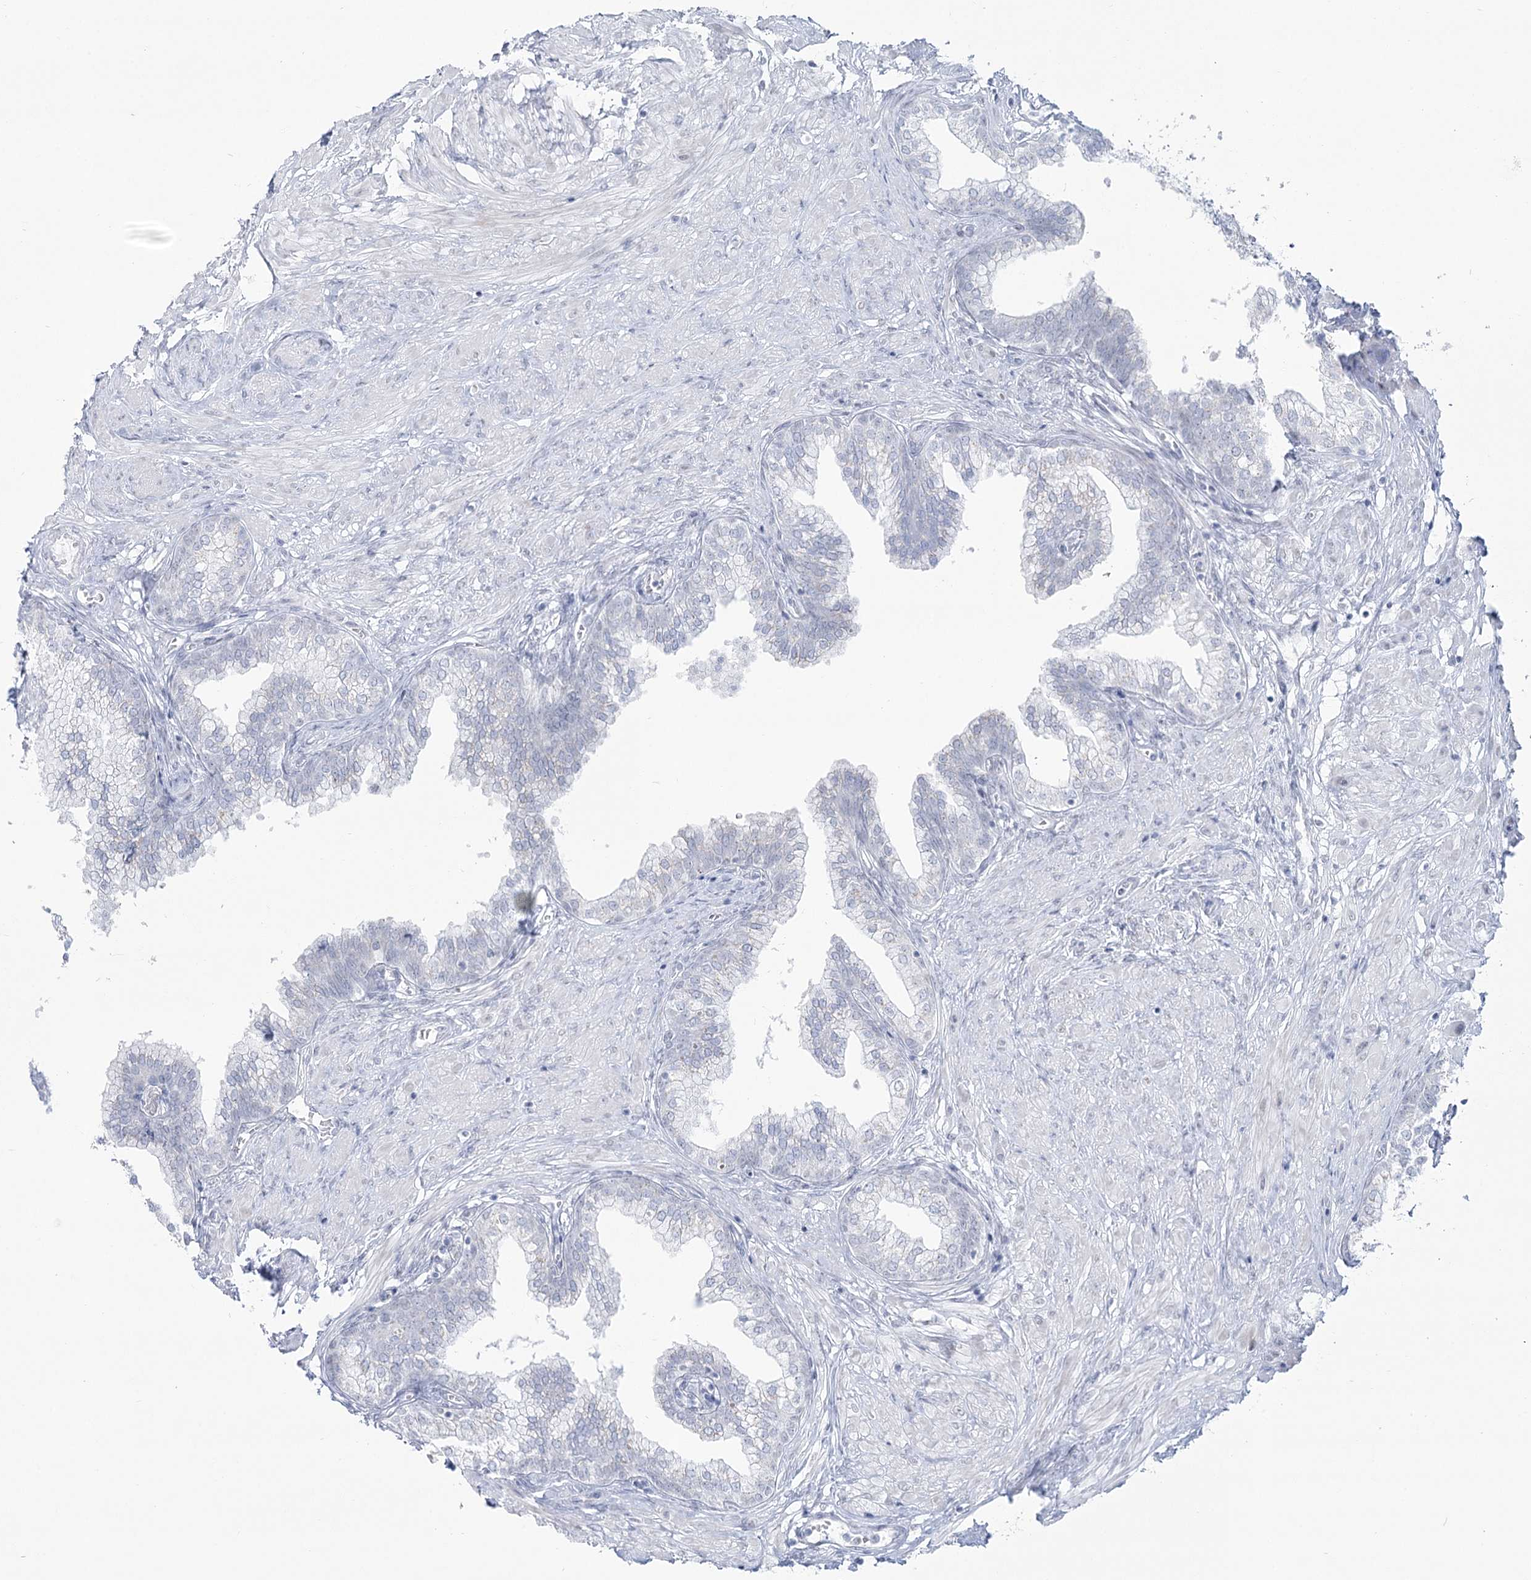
{"staining": {"intensity": "negative", "quantity": "none", "location": "none"}, "tissue": "prostate", "cell_type": "Glandular cells", "image_type": "normal", "snomed": [{"axis": "morphology", "description": "Normal tissue, NOS"}, {"axis": "morphology", "description": "Urothelial carcinoma, Low grade"}, {"axis": "topography", "description": "Urinary bladder"}, {"axis": "topography", "description": "Prostate"}], "caption": "Glandular cells show no significant staining in benign prostate.", "gene": "ZNF843", "patient": {"sex": "male", "age": 60}}